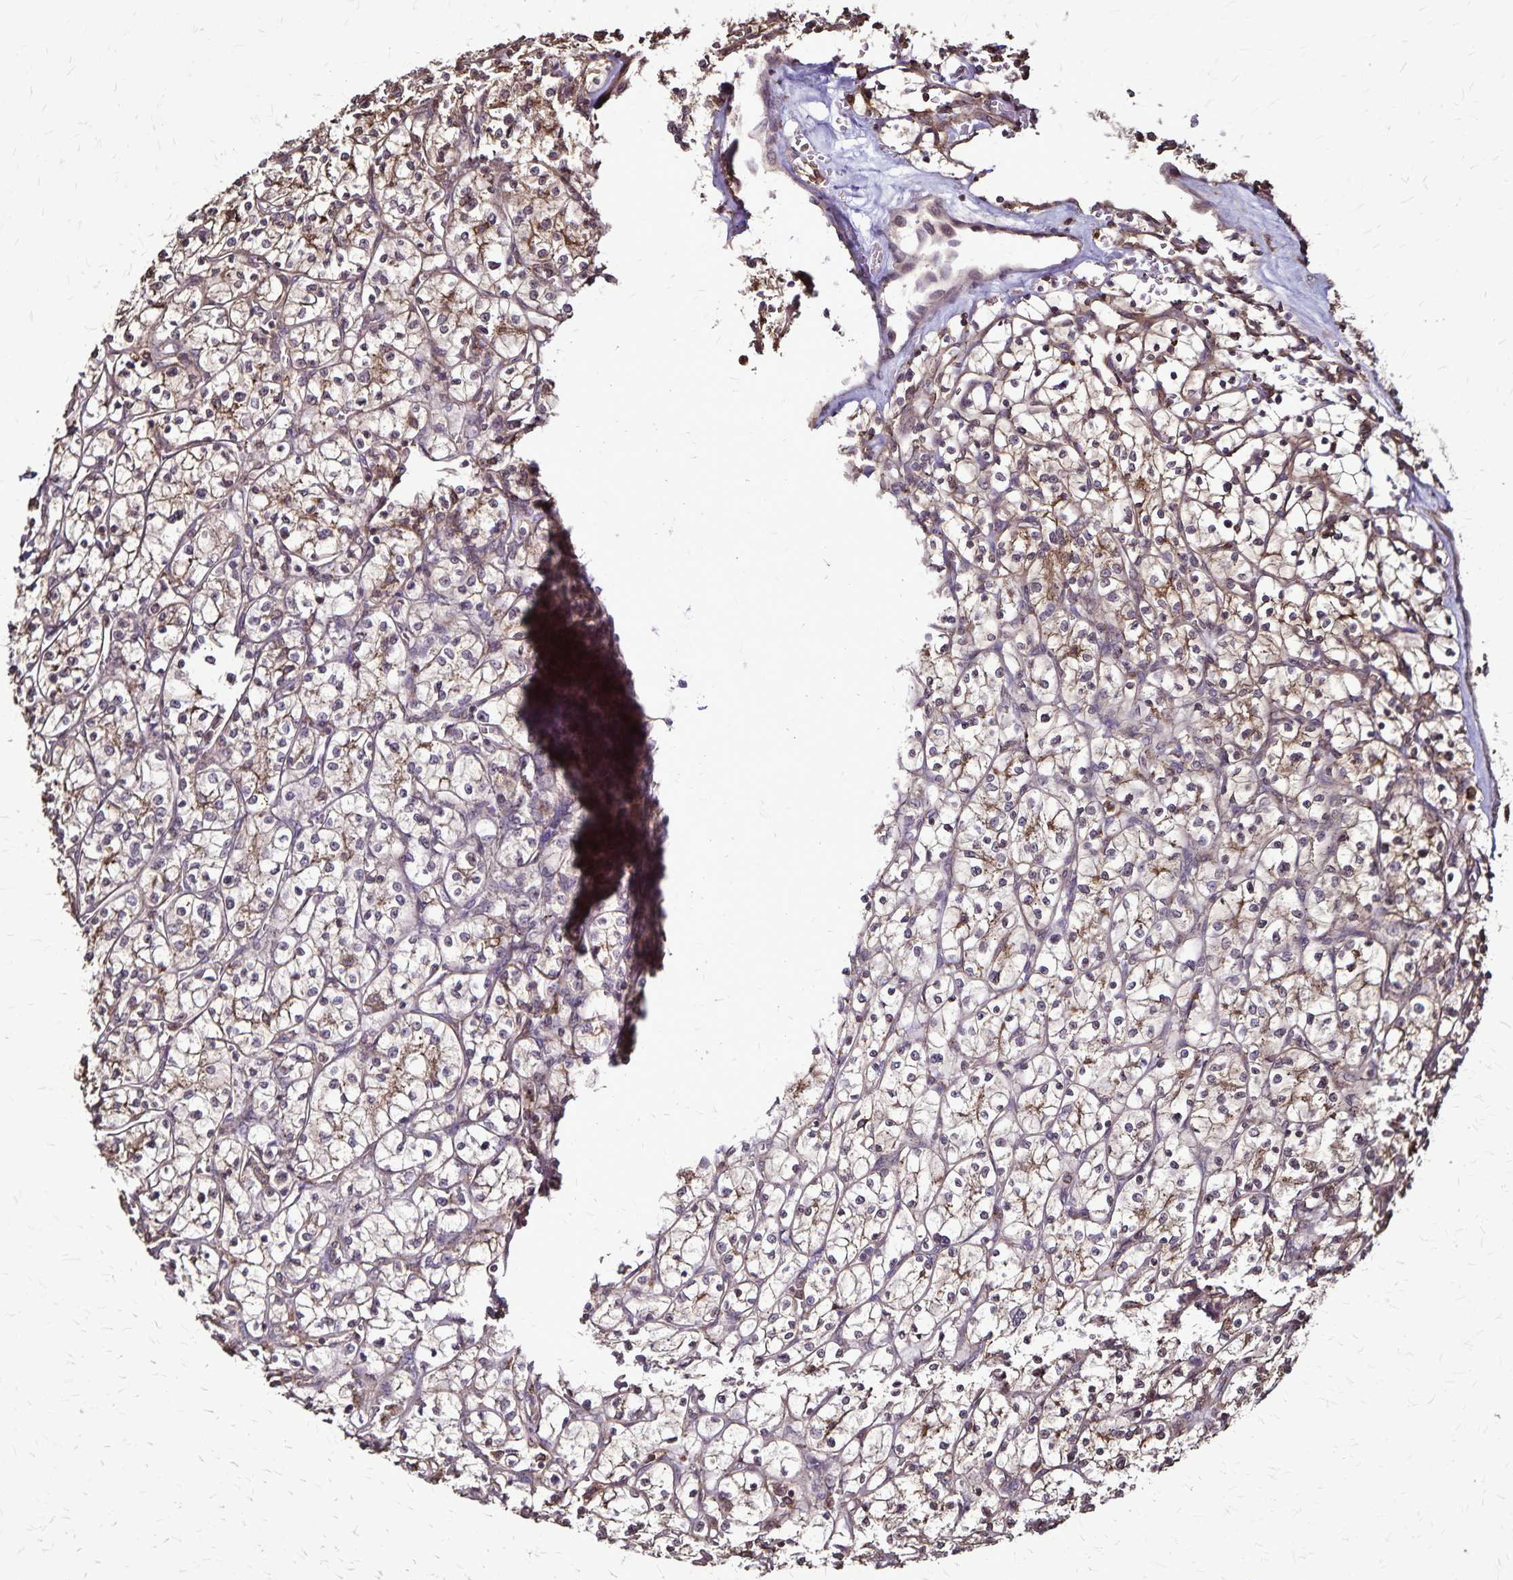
{"staining": {"intensity": "moderate", "quantity": "25%-75%", "location": "cytoplasmic/membranous"}, "tissue": "renal cancer", "cell_type": "Tumor cells", "image_type": "cancer", "snomed": [{"axis": "morphology", "description": "Adenocarcinoma, NOS"}, {"axis": "topography", "description": "Kidney"}], "caption": "Human adenocarcinoma (renal) stained for a protein (brown) shows moderate cytoplasmic/membranous positive staining in approximately 25%-75% of tumor cells.", "gene": "CHMP1B", "patient": {"sex": "female", "age": 64}}